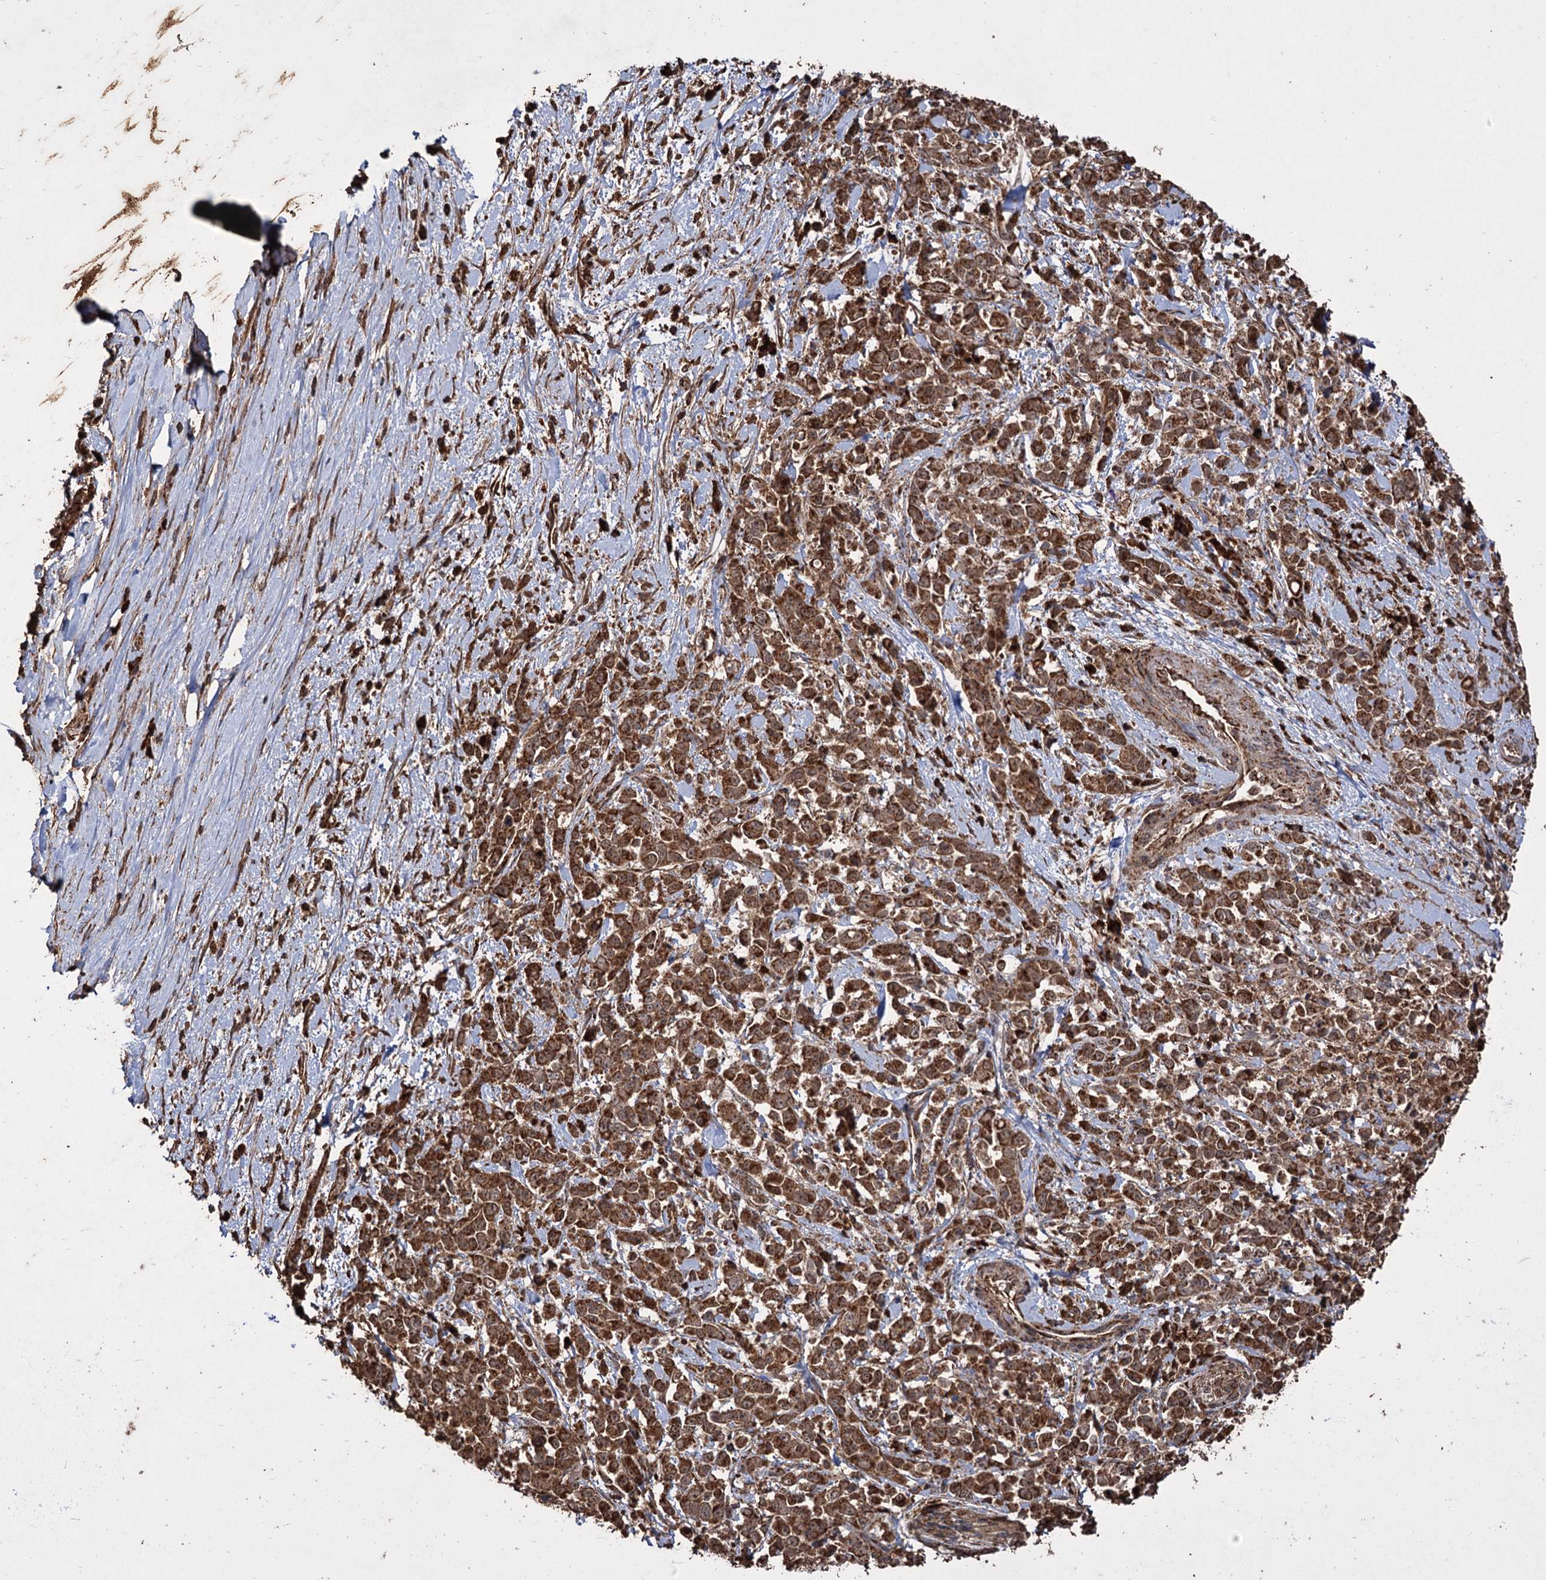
{"staining": {"intensity": "moderate", "quantity": ">75%", "location": "cytoplasmic/membranous"}, "tissue": "pancreatic cancer", "cell_type": "Tumor cells", "image_type": "cancer", "snomed": [{"axis": "morphology", "description": "Normal tissue, NOS"}, {"axis": "morphology", "description": "Adenocarcinoma, NOS"}, {"axis": "topography", "description": "Pancreas"}], "caption": "Immunohistochemical staining of human adenocarcinoma (pancreatic) shows medium levels of moderate cytoplasmic/membranous protein expression in approximately >75% of tumor cells.", "gene": "IPO4", "patient": {"sex": "female", "age": 64}}